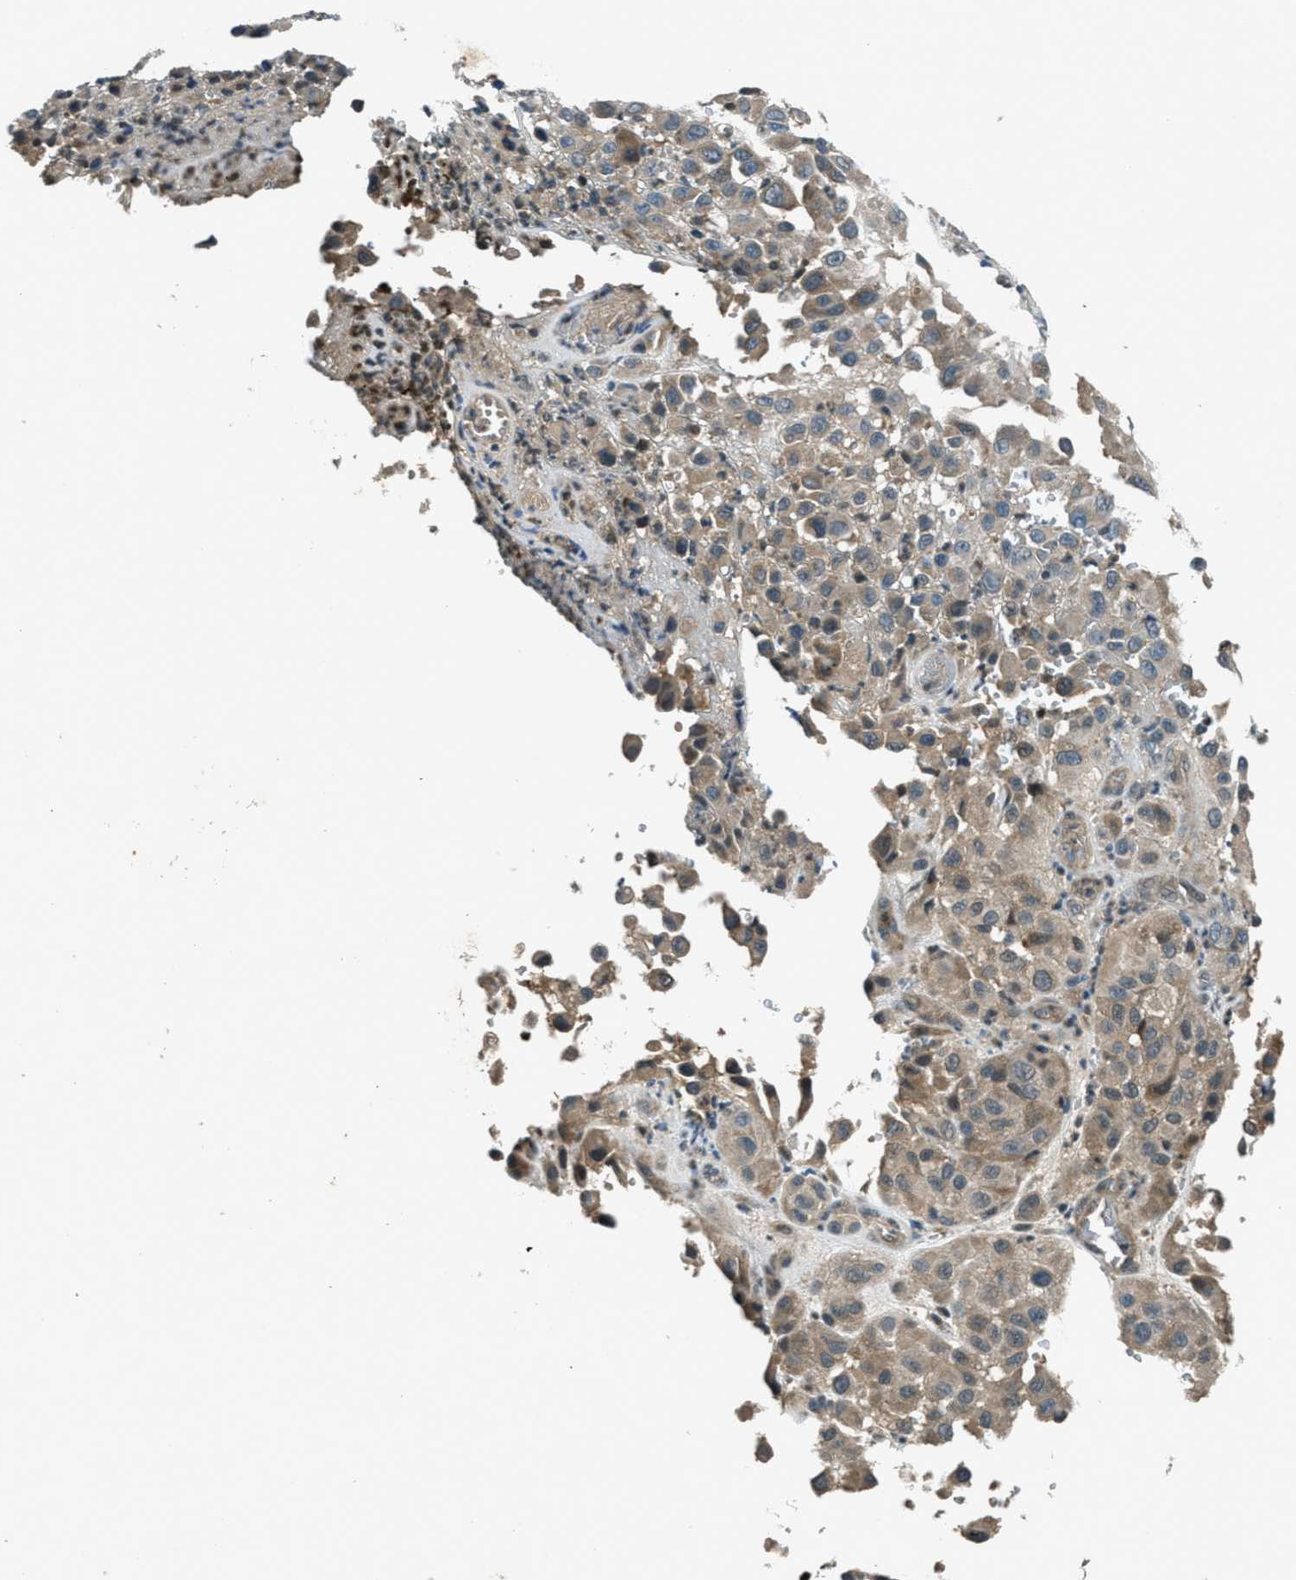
{"staining": {"intensity": "weak", "quantity": ">75%", "location": "cytoplasmic/membranous"}, "tissue": "melanoma", "cell_type": "Tumor cells", "image_type": "cancer", "snomed": [{"axis": "morphology", "description": "Malignant melanoma, NOS"}, {"axis": "topography", "description": "Skin"}], "caption": "DAB immunohistochemical staining of melanoma shows weak cytoplasmic/membranous protein expression in about >75% of tumor cells.", "gene": "DUSP6", "patient": {"sex": "female", "age": 21}}